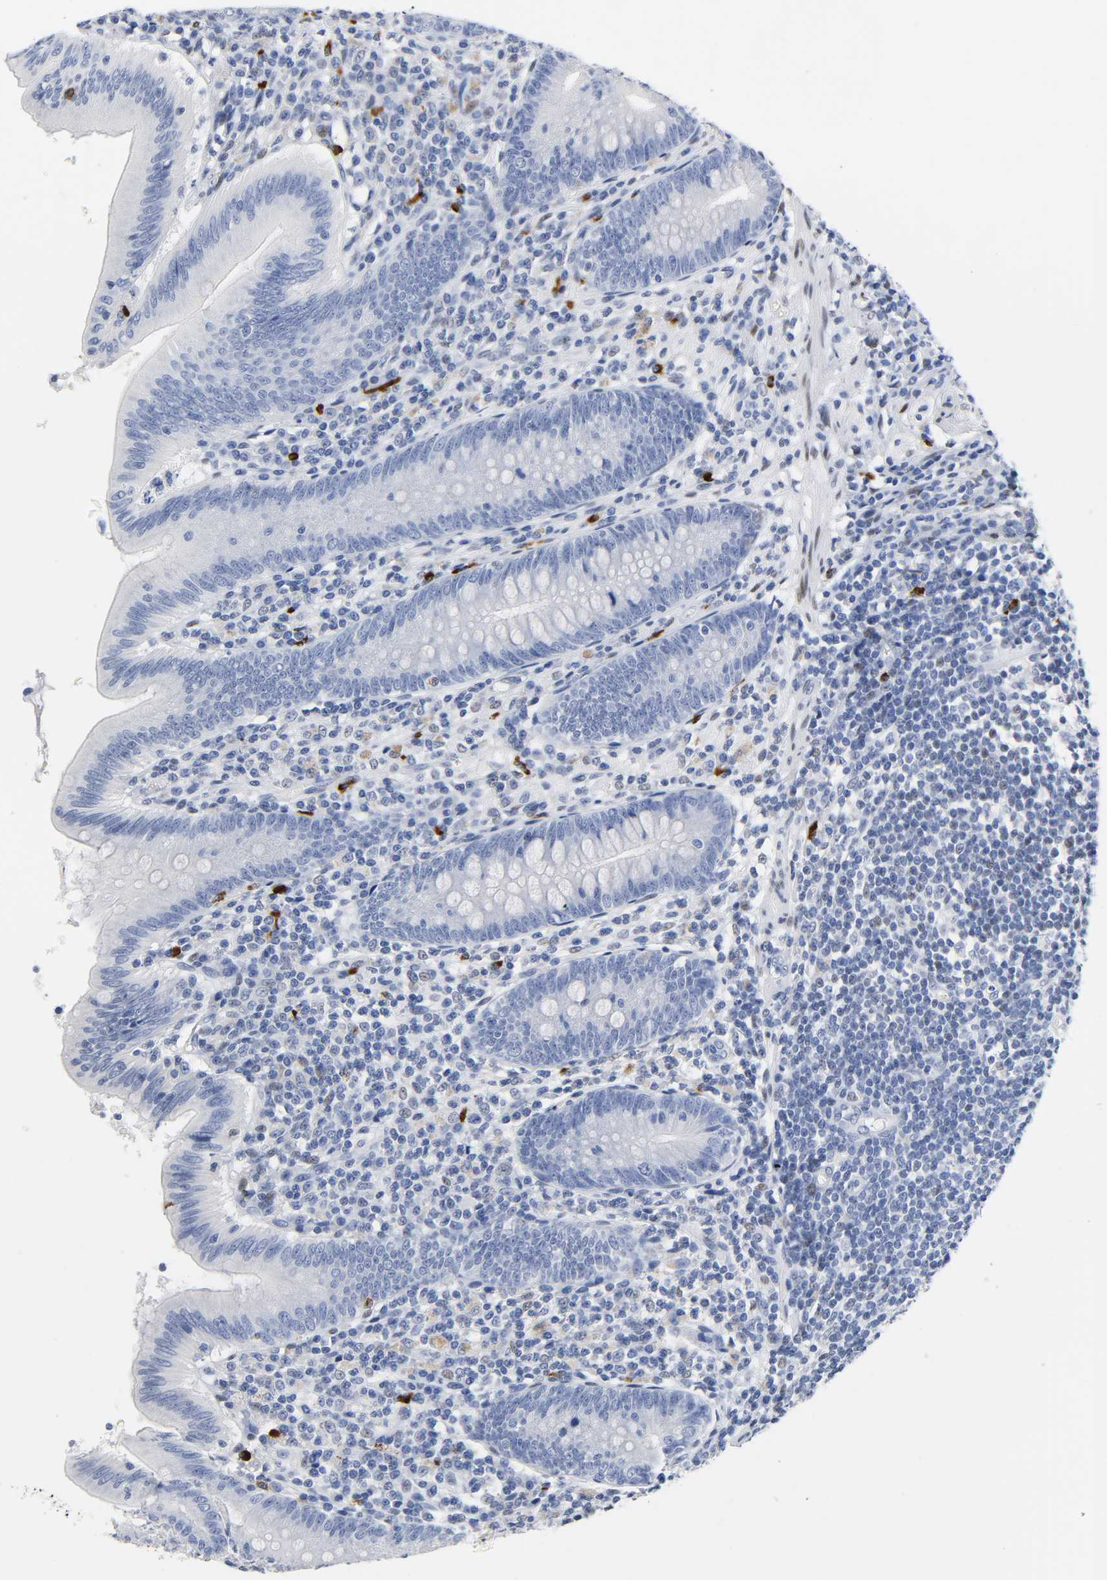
{"staining": {"intensity": "negative", "quantity": "none", "location": "none"}, "tissue": "appendix", "cell_type": "Glandular cells", "image_type": "normal", "snomed": [{"axis": "morphology", "description": "Normal tissue, NOS"}, {"axis": "morphology", "description": "Inflammation, NOS"}, {"axis": "topography", "description": "Appendix"}], "caption": "This is a photomicrograph of IHC staining of normal appendix, which shows no positivity in glandular cells. The staining is performed using DAB brown chromogen with nuclei counter-stained in using hematoxylin.", "gene": "NAB2", "patient": {"sex": "male", "age": 46}}